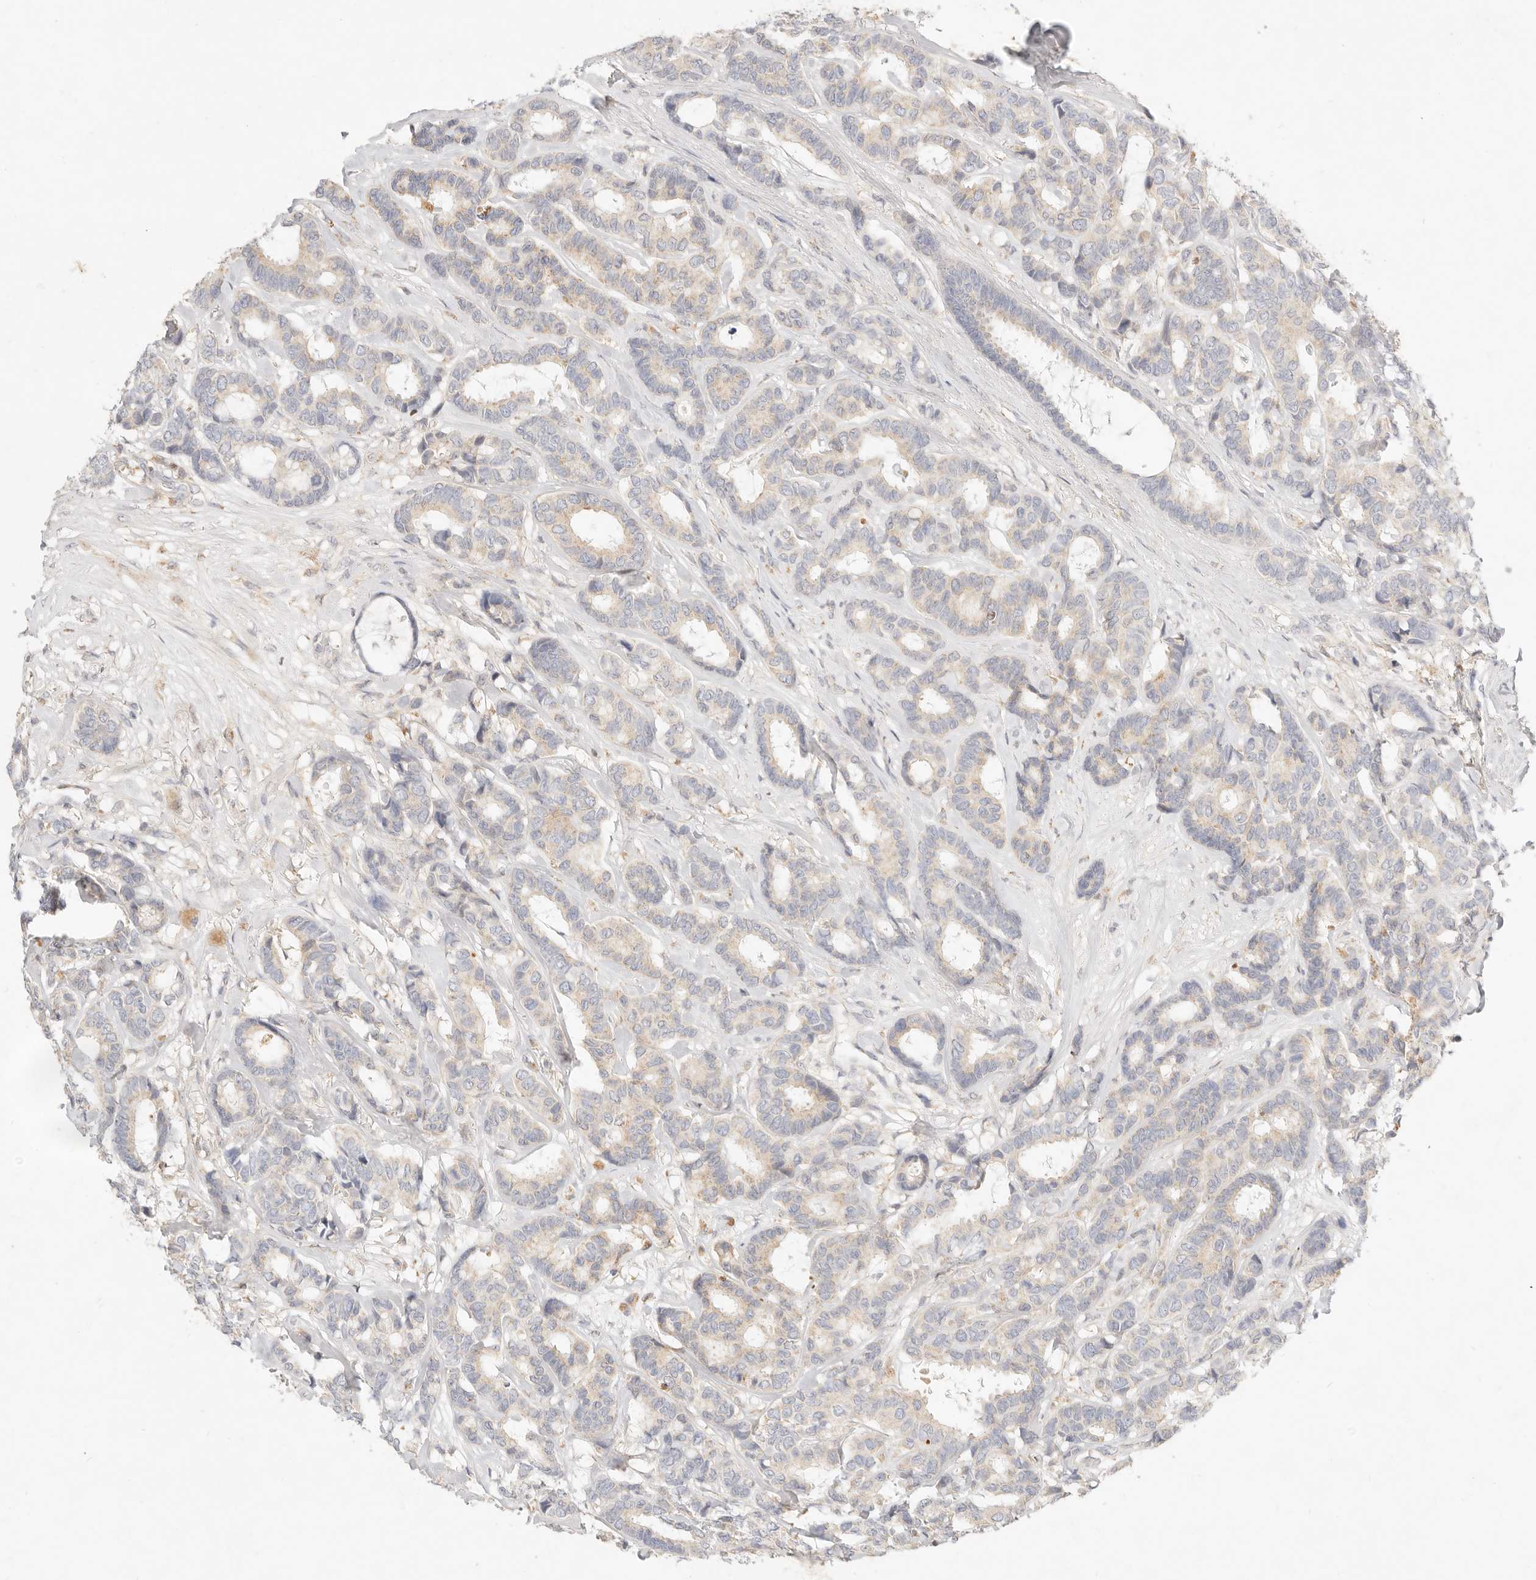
{"staining": {"intensity": "negative", "quantity": "none", "location": "none"}, "tissue": "breast cancer", "cell_type": "Tumor cells", "image_type": "cancer", "snomed": [{"axis": "morphology", "description": "Duct carcinoma"}, {"axis": "topography", "description": "Breast"}], "caption": "High power microscopy histopathology image of an immunohistochemistry (IHC) photomicrograph of breast infiltrating ductal carcinoma, revealing no significant expression in tumor cells.", "gene": "ACOX1", "patient": {"sex": "female", "age": 87}}